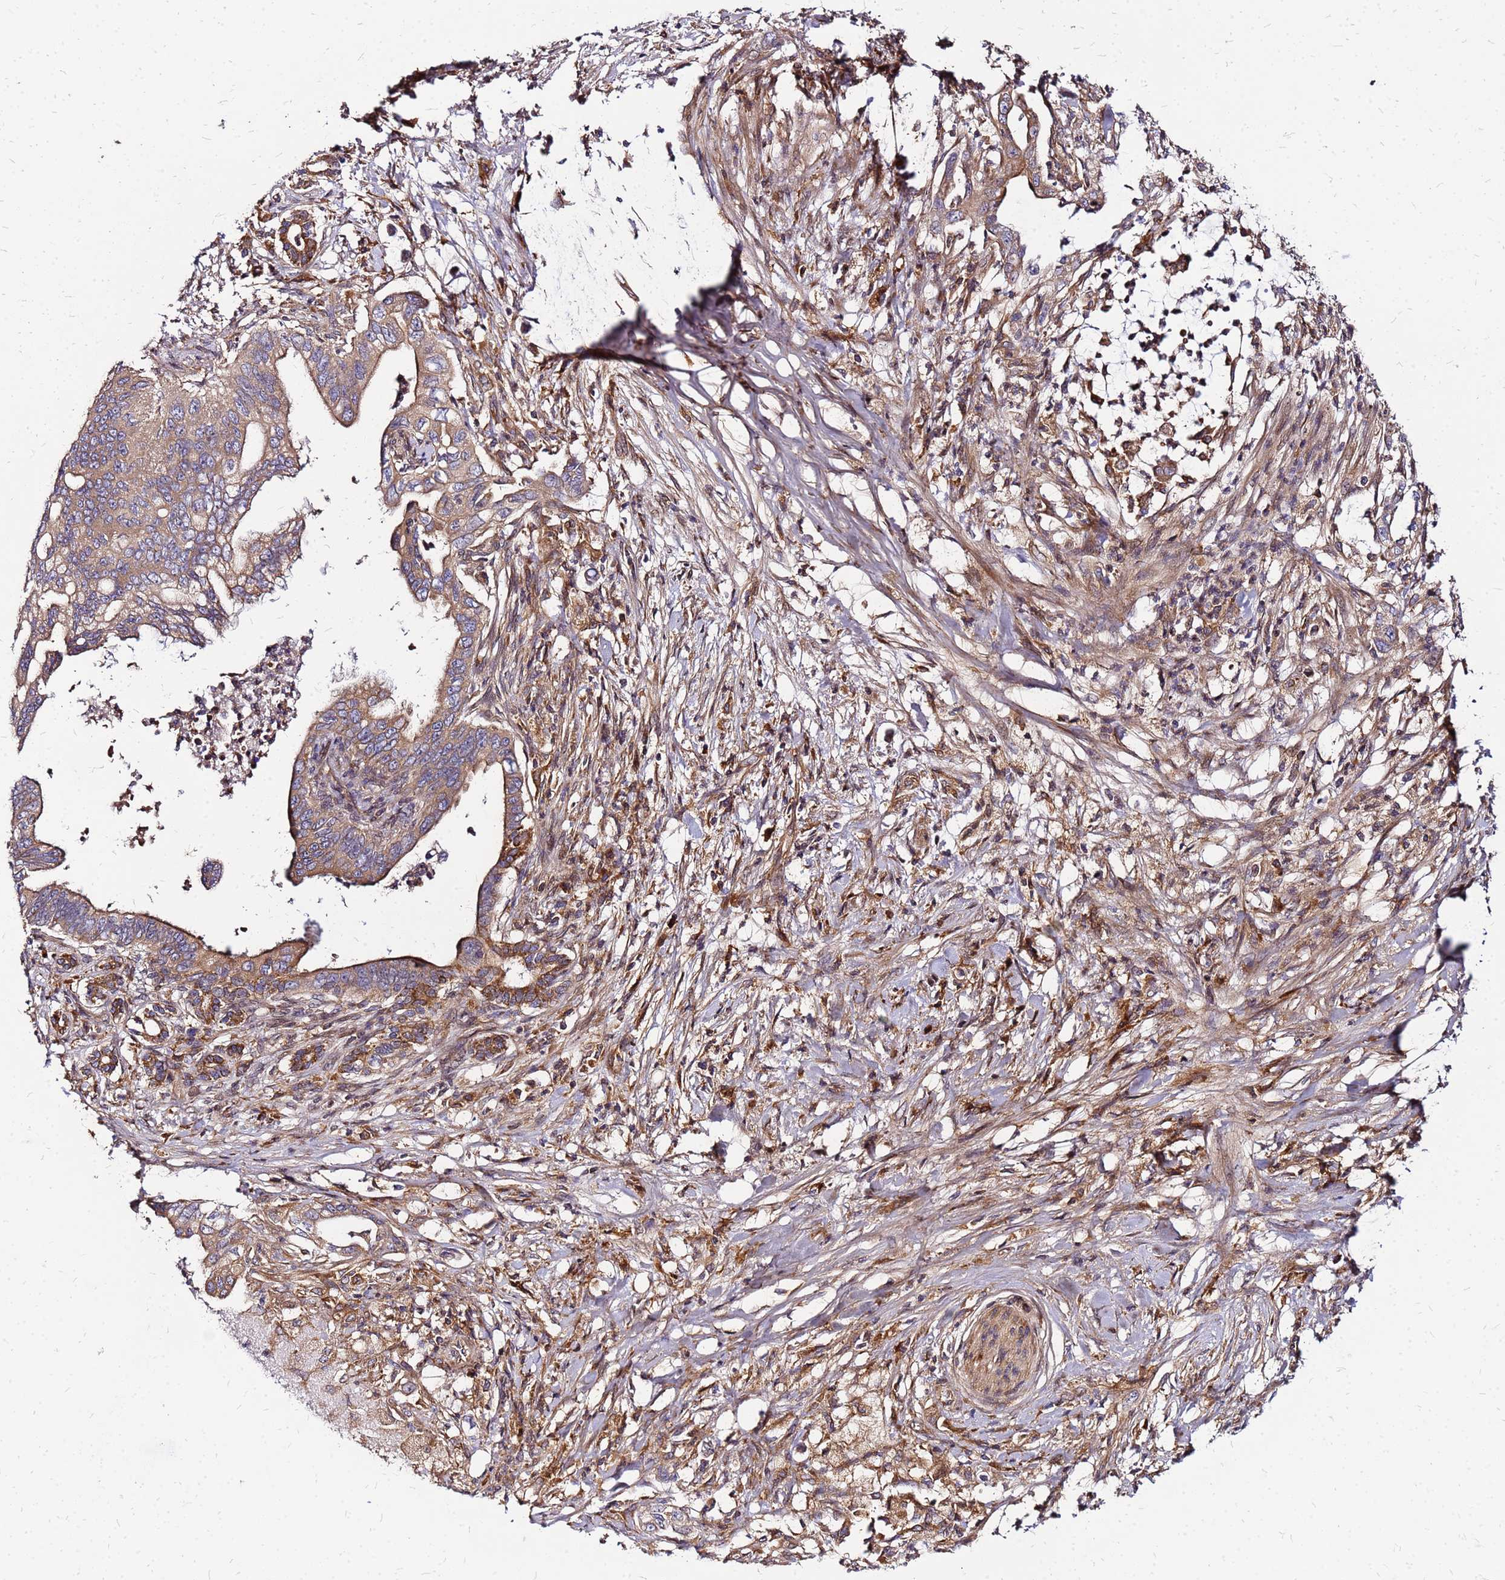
{"staining": {"intensity": "moderate", "quantity": "<25%", "location": "cytoplasmic/membranous"}, "tissue": "pancreatic cancer", "cell_type": "Tumor cells", "image_type": "cancer", "snomed": [{"axis": "morphology", "description": "Adenocarcinoma, NOS"}, {"axis": "topography", "description": "Pancreas"}], "caption": "Protein staining of adenocarcinoma (pancreatic) tissue reveals moderate cytoplasmic/membranous staining in approximately <25% of tumor cells.", "gene": "CYBC1", "patient": {"sex": "male", "age": 58}}